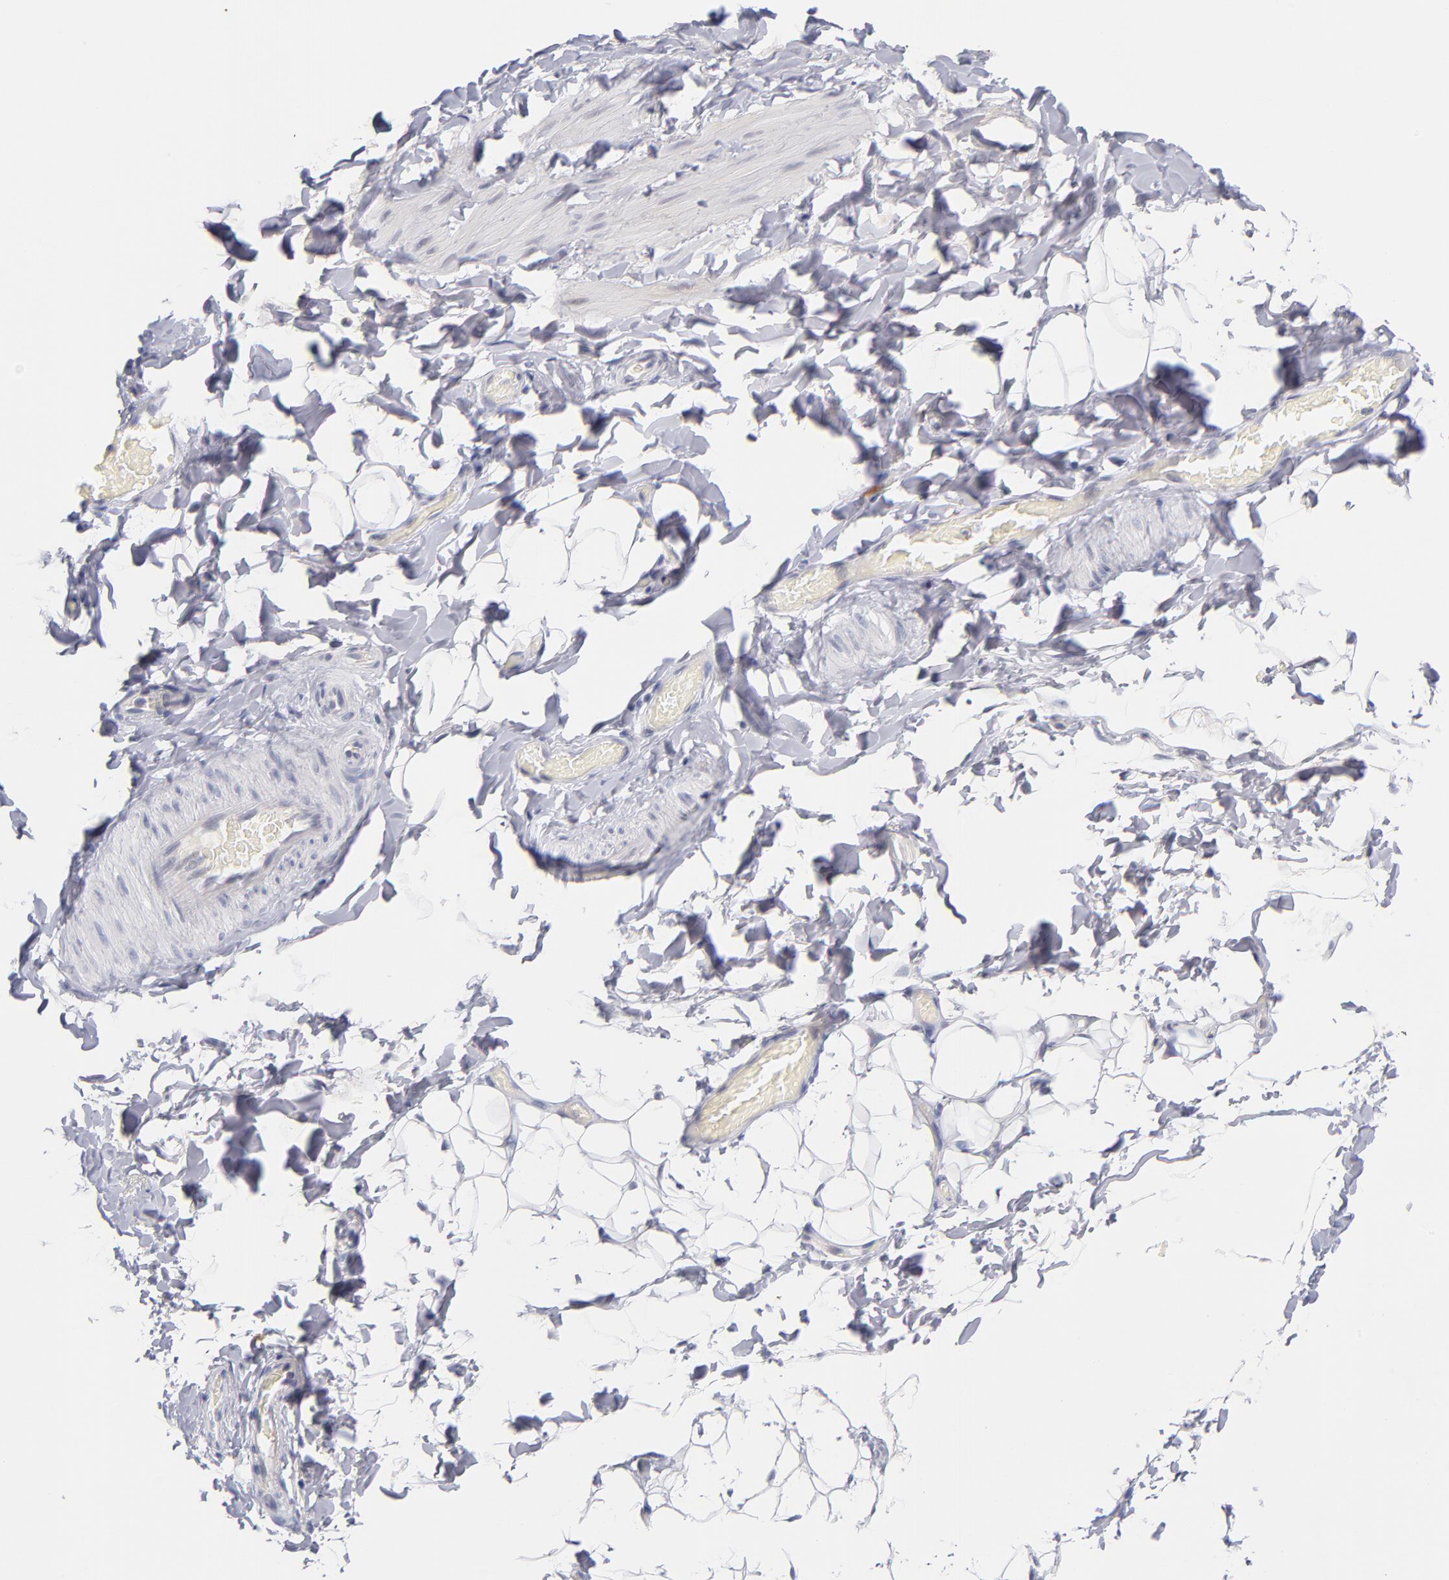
{"staining": {"intensity": "negative", "quantity": "none", "location": "none"}, "tissue": "adipose tissue", "cell_type": "Adipocytes", "image_type": "normal", "snomed": [{"axis": "morphology", "description": "Normal tissue, NOS"}, {"axis": "topography", "description": "Soft tissue"}], "caption": "Histopathology image shows no significant protein staining in adipocytes of normal adipose tissue.", "gene": "WSB1", "patient": {"sex": "male", "age": 26}}